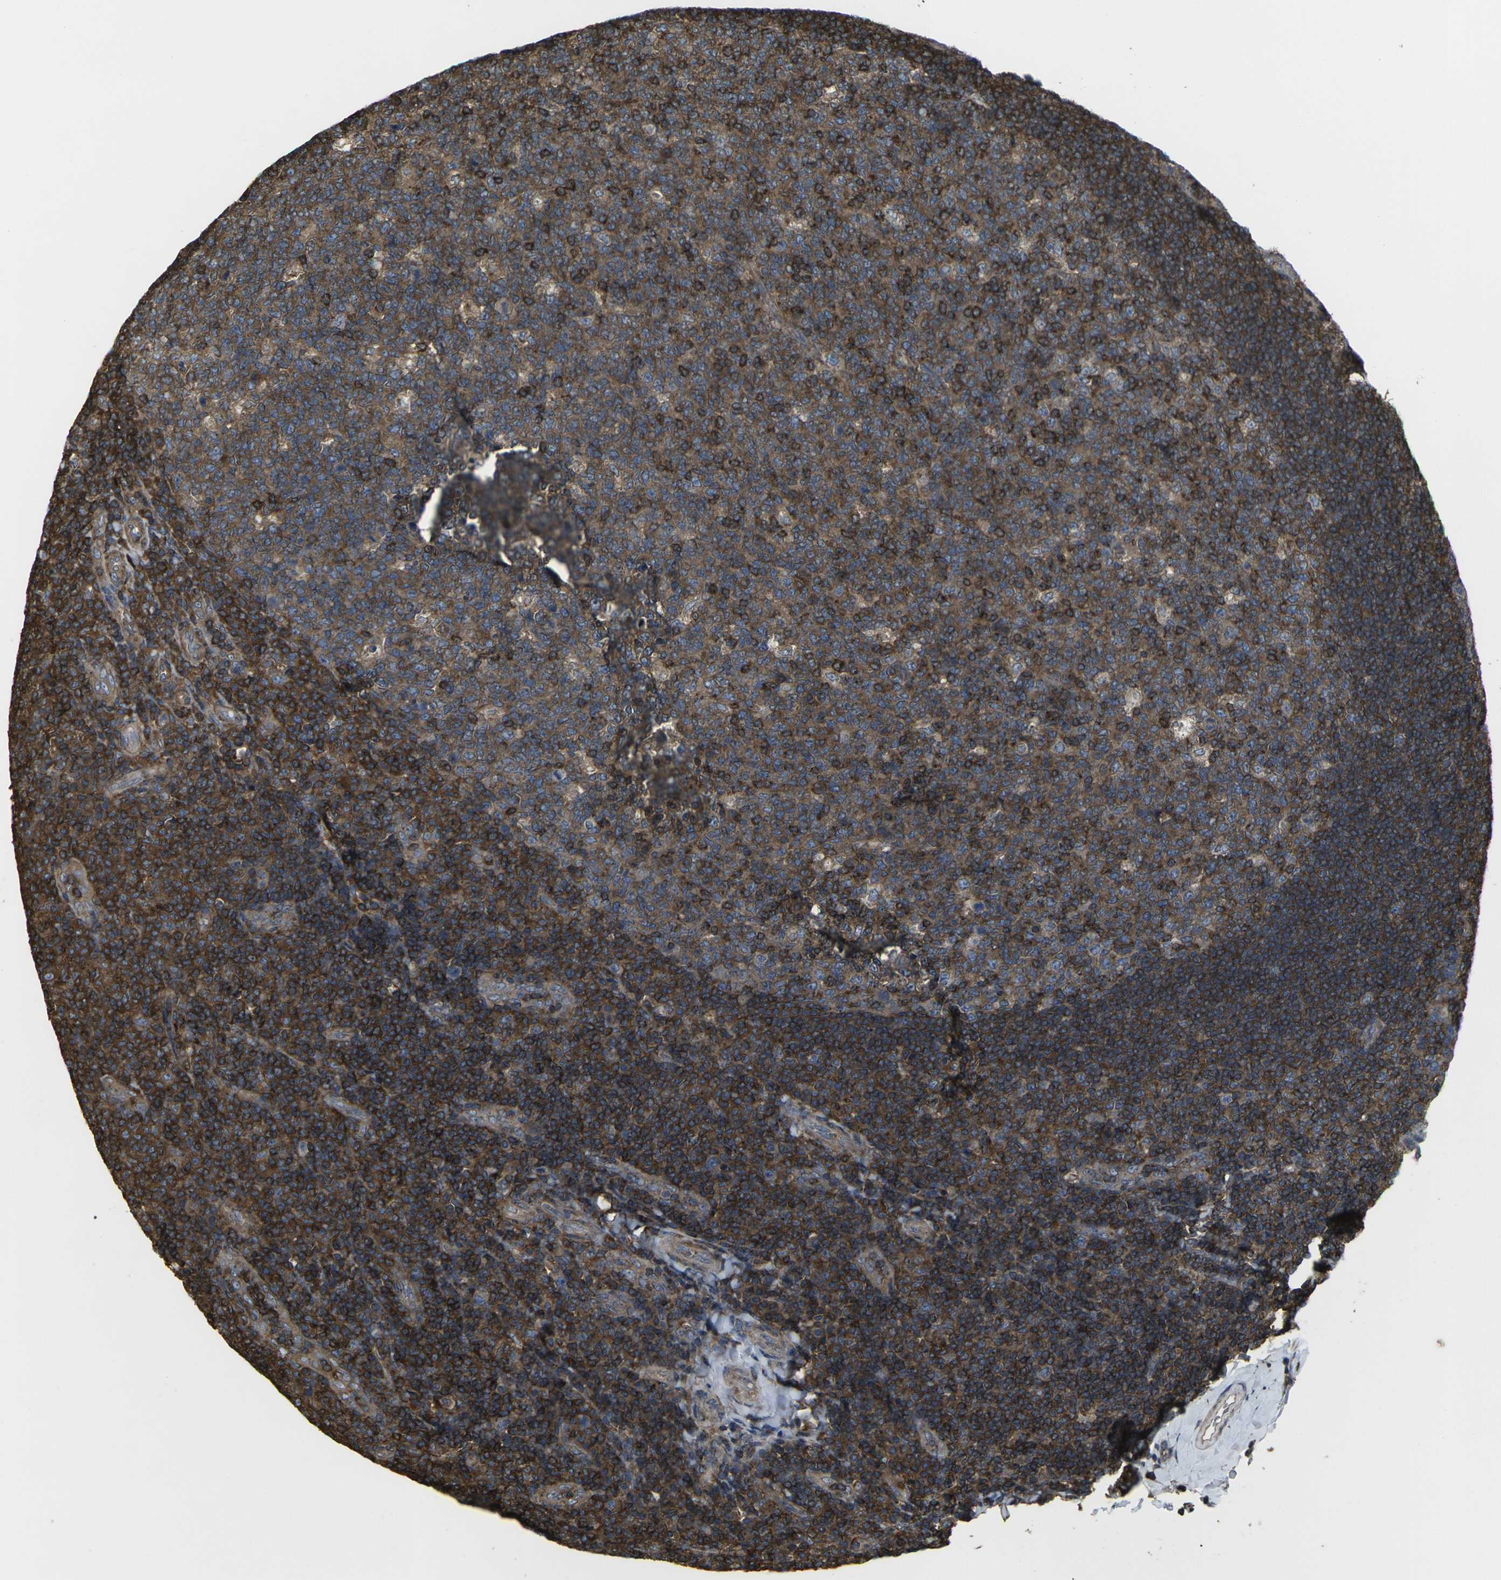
{"staining": {"intensity": "moderate", "quantity": ">75%", "location": "cytoplasmic/membranous"}, "tissue": "tonsil", "cell_type": "Germinal center cells", "image_type": "normal", "snomed": [{"axis": "morphology", "description": "Normal tissue, NOS"}, {"axis": "topography", "description": "Tonsil"}], "caption": "IHC histopathology image of benign human tonsil stained for a protein (brown), which displays medium levels of moderate cytoplasmic/membranous expression in about >75% of germinal center cells.", "gene": "PRKACB", "patient": {"sex": "male", "age": 17}}